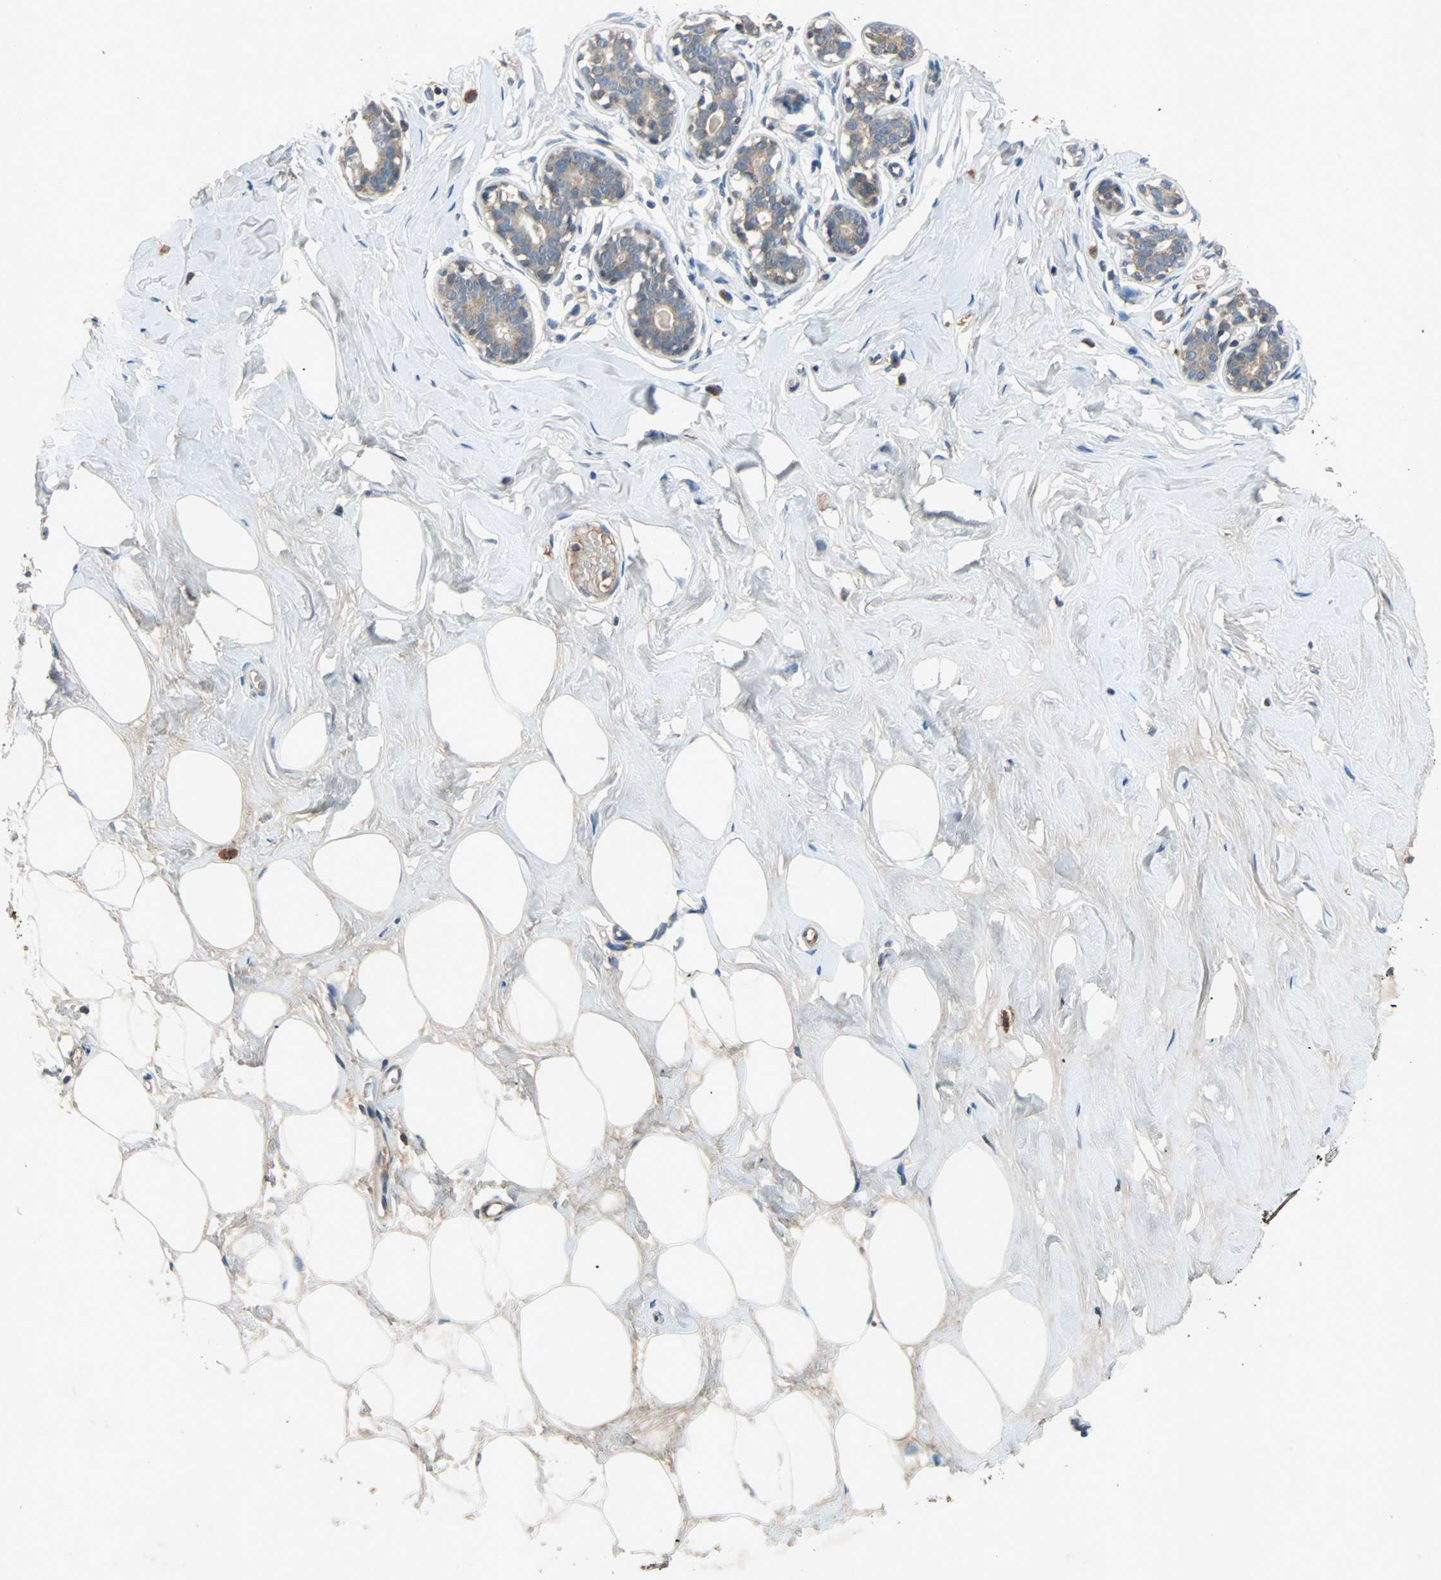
{"staining": {"intensity": "negative", "quantity": "none", "location": "none"}, "tissue": "breast", "cell_type": "Adipocytes", "image_type": "normal", "snomed": [{"axis": "morphology", "description": "Normal tissue, NOS"}, {"axis": "topography", "description": "Breast"}], "caption": "Immunohistochemistry micrograph of benign breast: human breast stained with DAB (3,3'-diaminobenzidine) demonstrates no significant protein staining in adipocytes.", "gene": "XYLT1", "patient": {"sex": "female", "age": 23}}